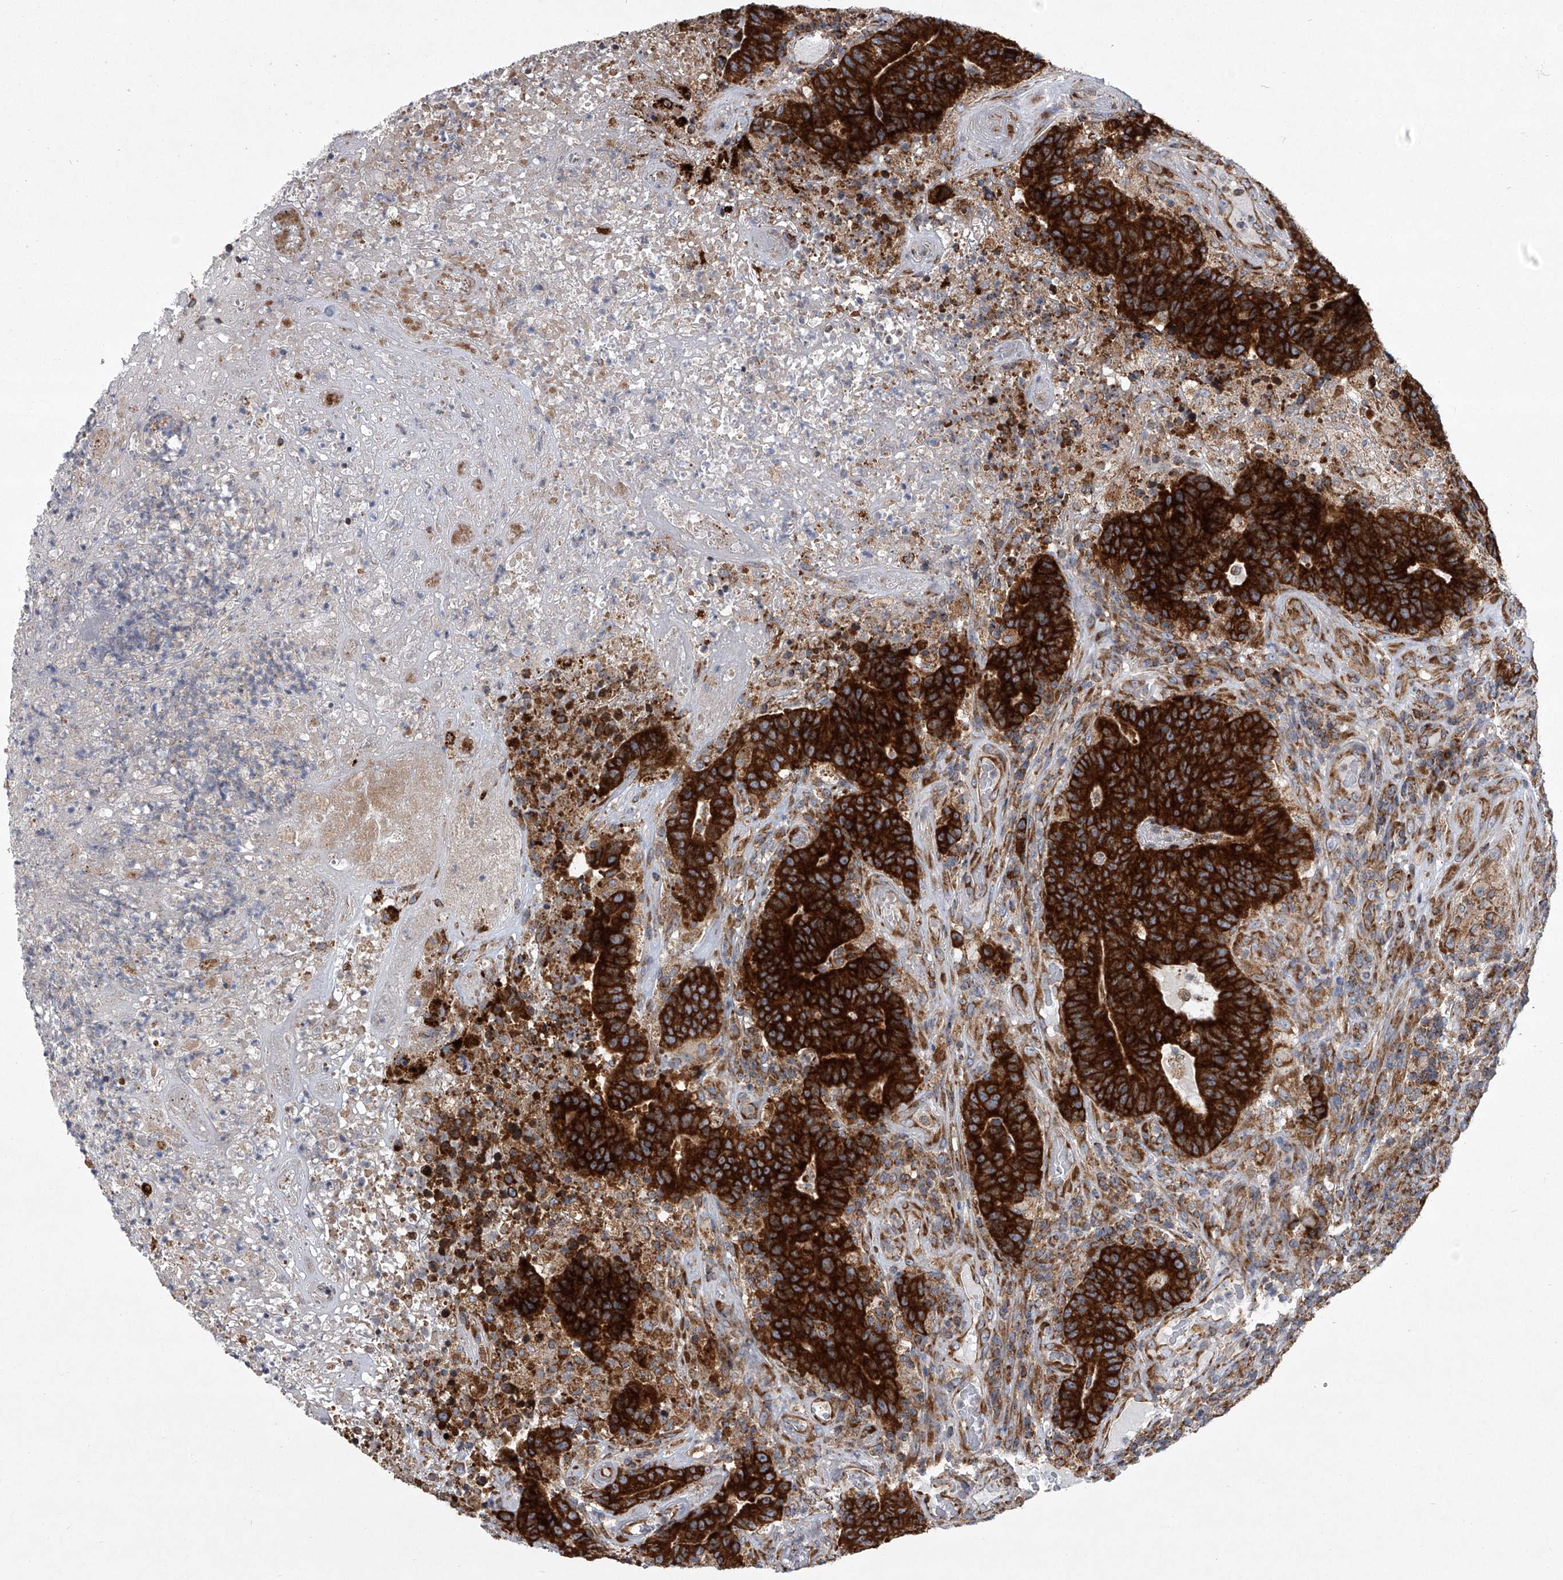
{"staining": {"intensity": "strong", "quantity": ">75%", "location": "cytoplasmic/membranous"}, "tissue": "colorectal cancer", "cell_type": "Tumor cells", "image_type": "cancer", "snomed": [{"axis": "morphology", "description": "Normal tissue, NOS"}, {"axis": "morphology", "description": "Adenocarcinoma, NOS"}, {"axis": "topography", "description": "Colon"}], "caption": "Immunohistochemistry photomicrograph of neoplastic tissue: human colorectal cancer stained using immunohistochemistry displays high levels of strong protein expression localized specifically in the cytoplasmic/membranous of tumor cells, appearing as a cytoplasmic/membranous brown color.", "gene": "ZC3H15", "patient": {"sex": "female", "age": 75}}